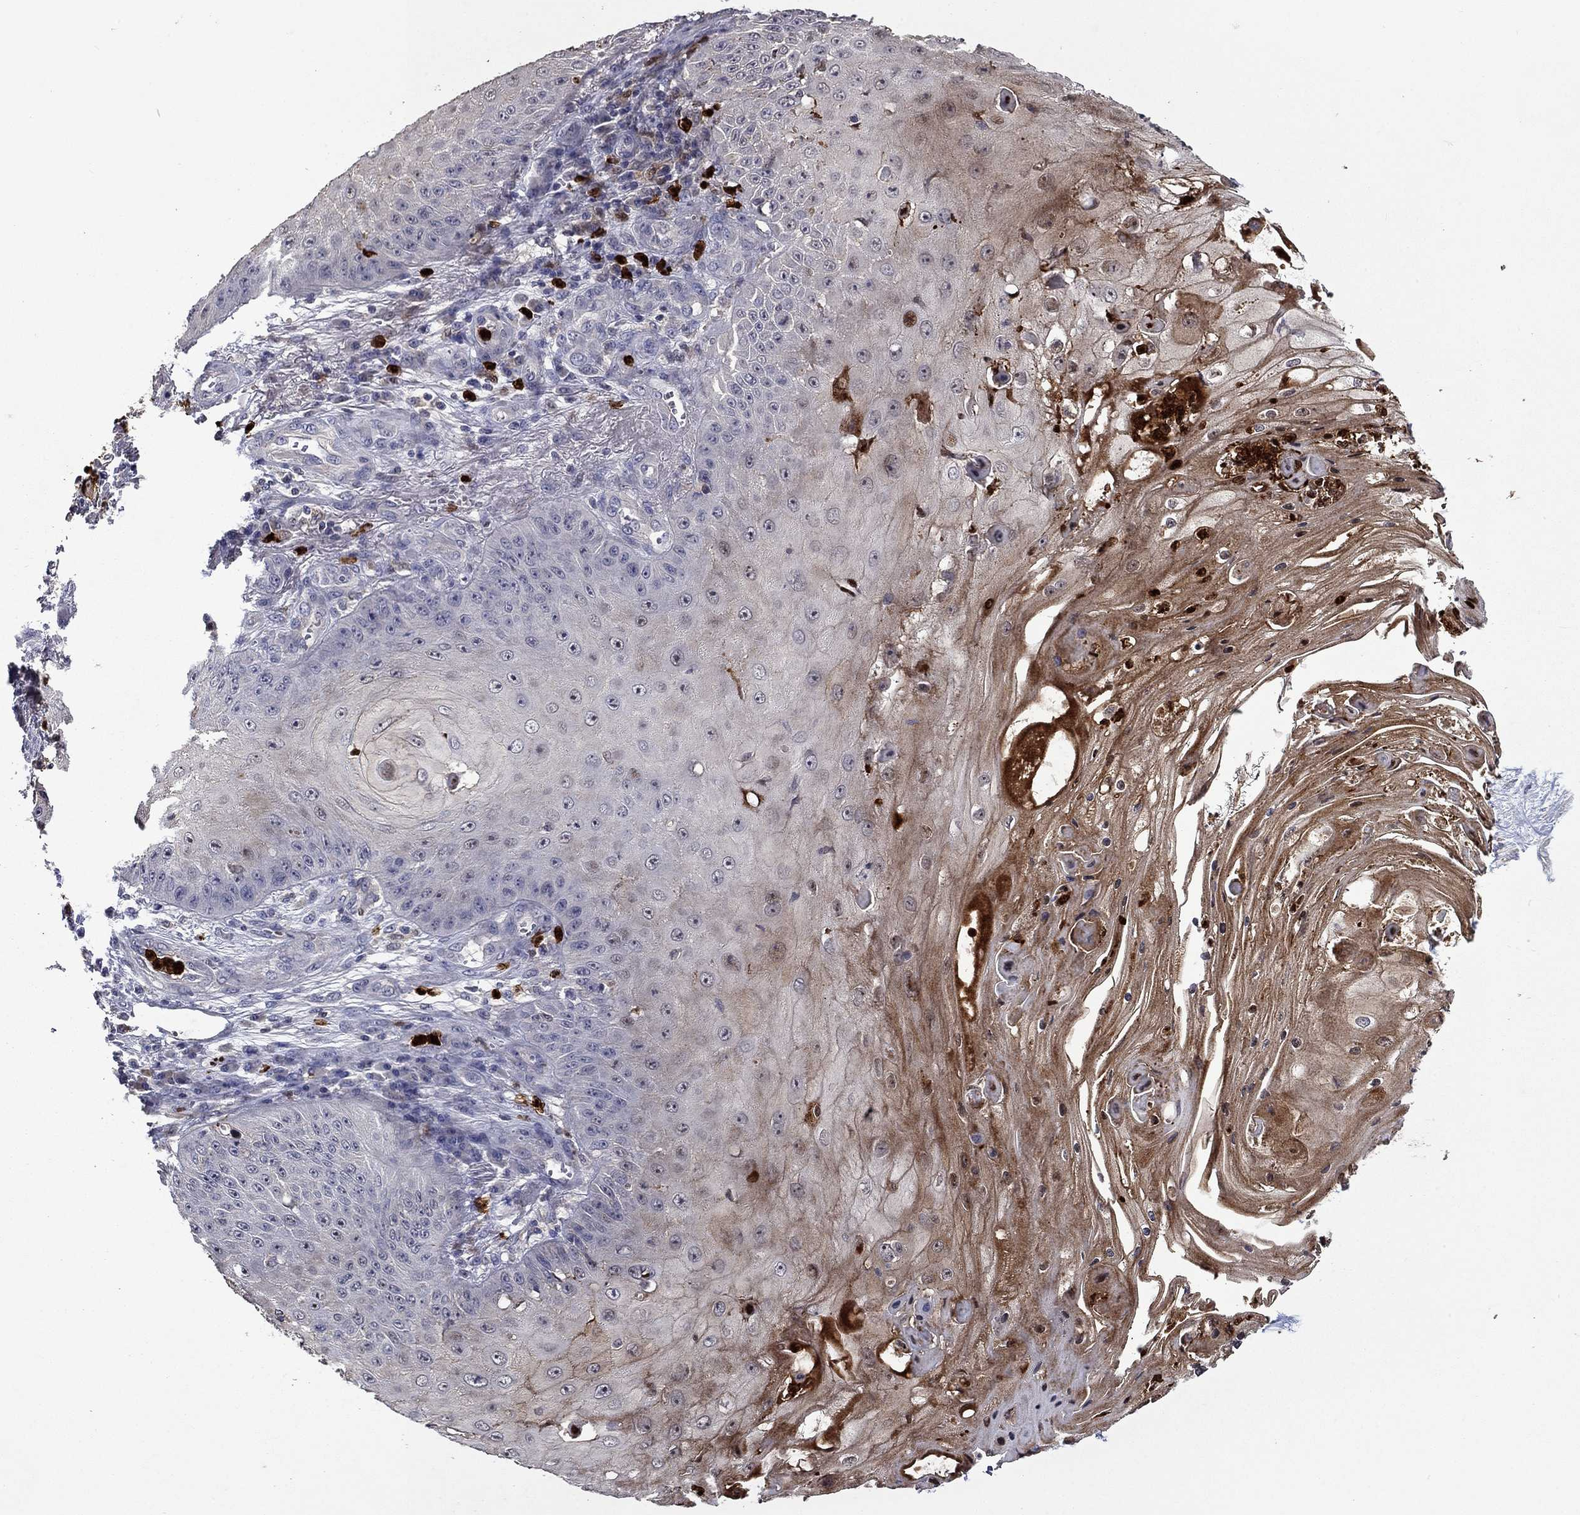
{"staining": {"intensity": "moderate", "quantity": "<25%", "location": "cytoplasmic/membranous"}, "tissue": "skin cancer", "cell_type": "Tumor cells", "image_type": "cancer", "snomed": [{"axis": "morphology", "description": "Squamous cell carcinoma, NOS"}, {"axis": "topography", "description": "Skin"}], "caption": "Moderate cytoplasmic/membranous positivity is present in approximately <25% of tumor cells in skin cancer.", "gene": "SATB1", "patient": {"sex": "male", "age": 70}}